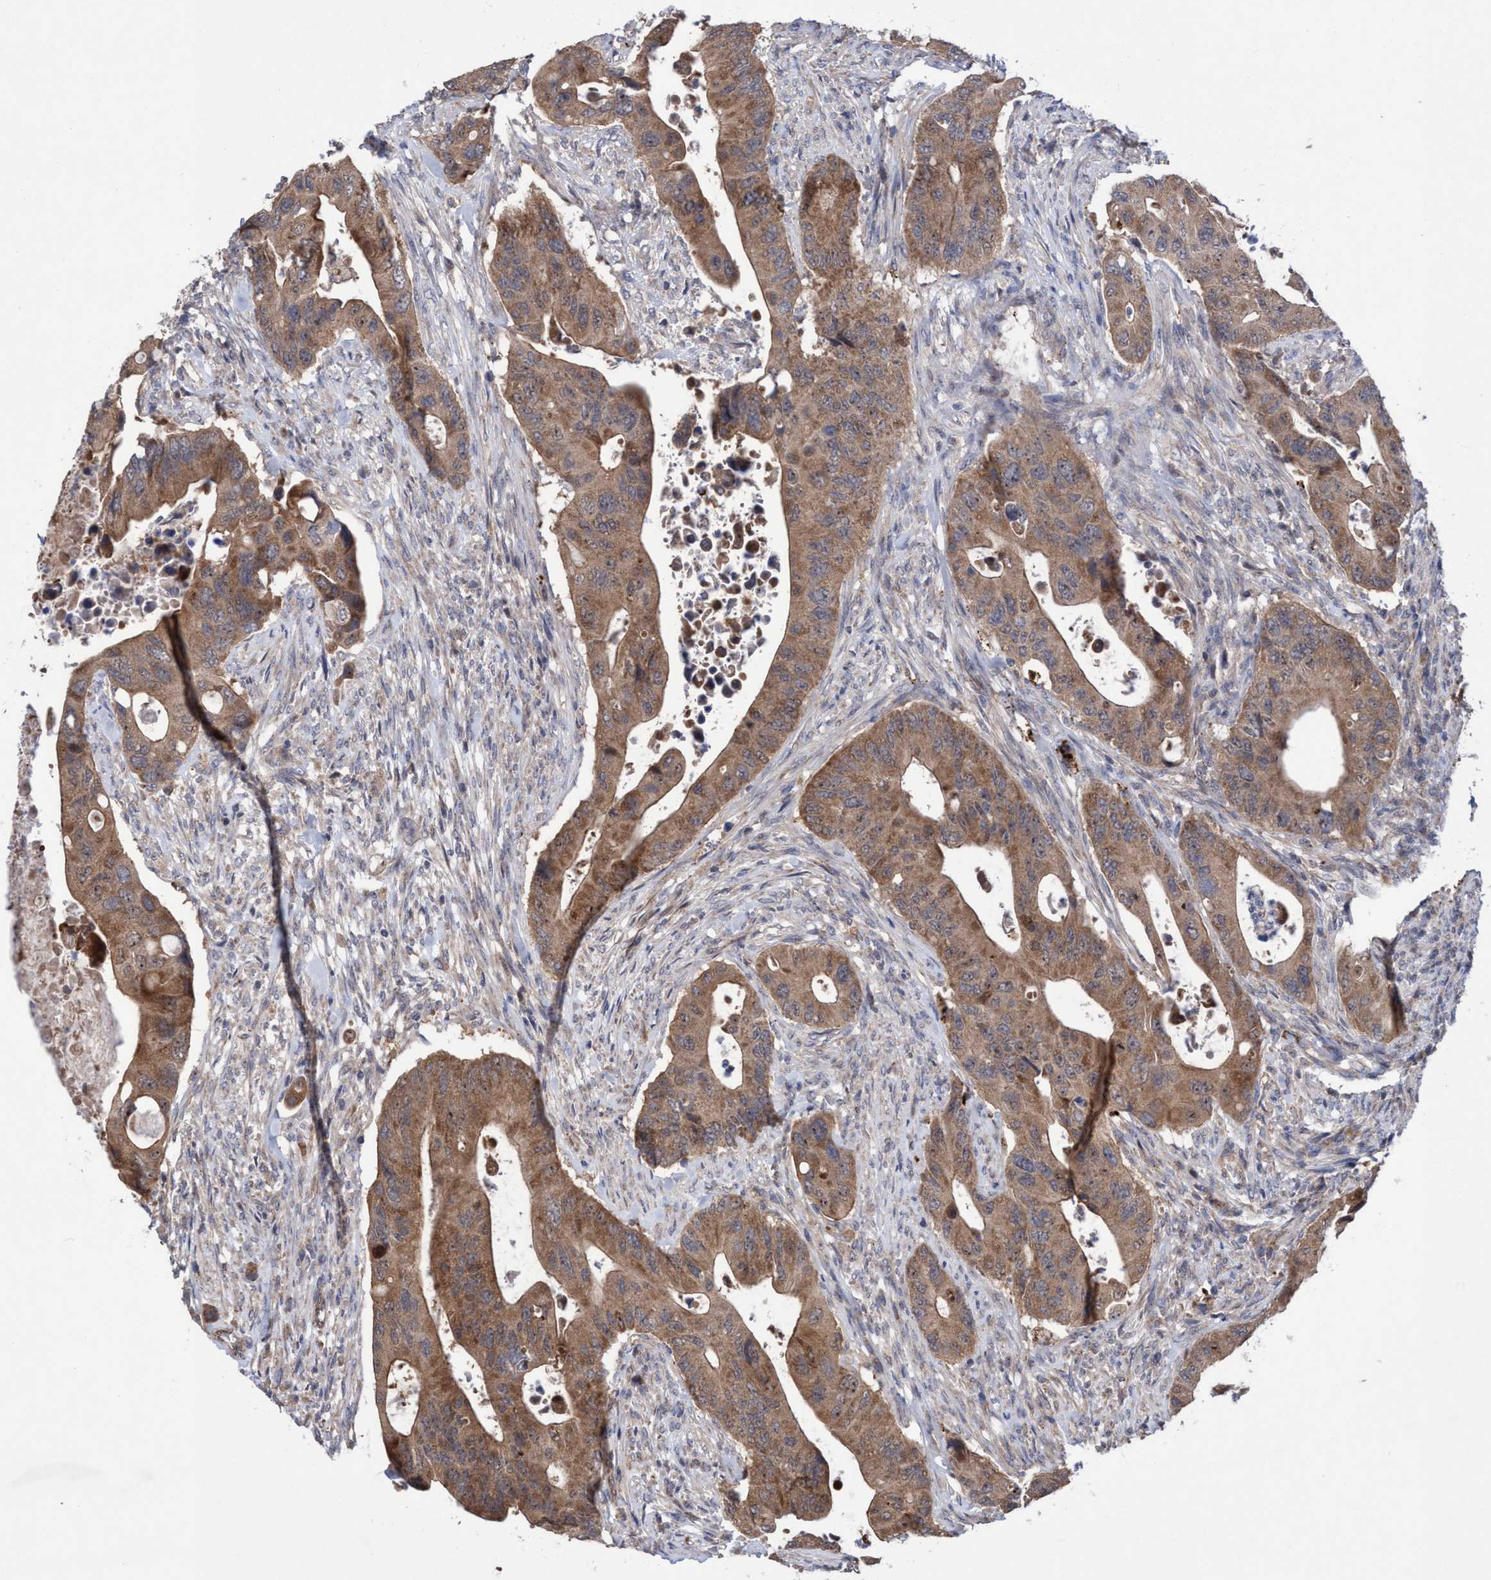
{"staining": {"intensity": "moderate", "quantity": ">75%", "location": "cytoplasmic/membranous,nuclear"}, "tissue": "colorectal cancer", "cell_type": "Tumor cells", "image_type": "cancer", "snomed": [{"axis": "morphology", "description": "Adenocarcinoma, NOS"}, {"axis": "topography", "description": "Rectum"}], "caption": "Adenocarcinoma (colorectal) stained for a protein reveals moderate cytoplasmic/membranous and nuclear positivity in tumor cells. Using DAB (3,3'-diaminobenzidine) (brown) and hematoxylin (blue) stains, captured at high magnification using brightfield microscopy.", "gene": "P2RY14", "patient": {"sex": "female", "age": 57}}